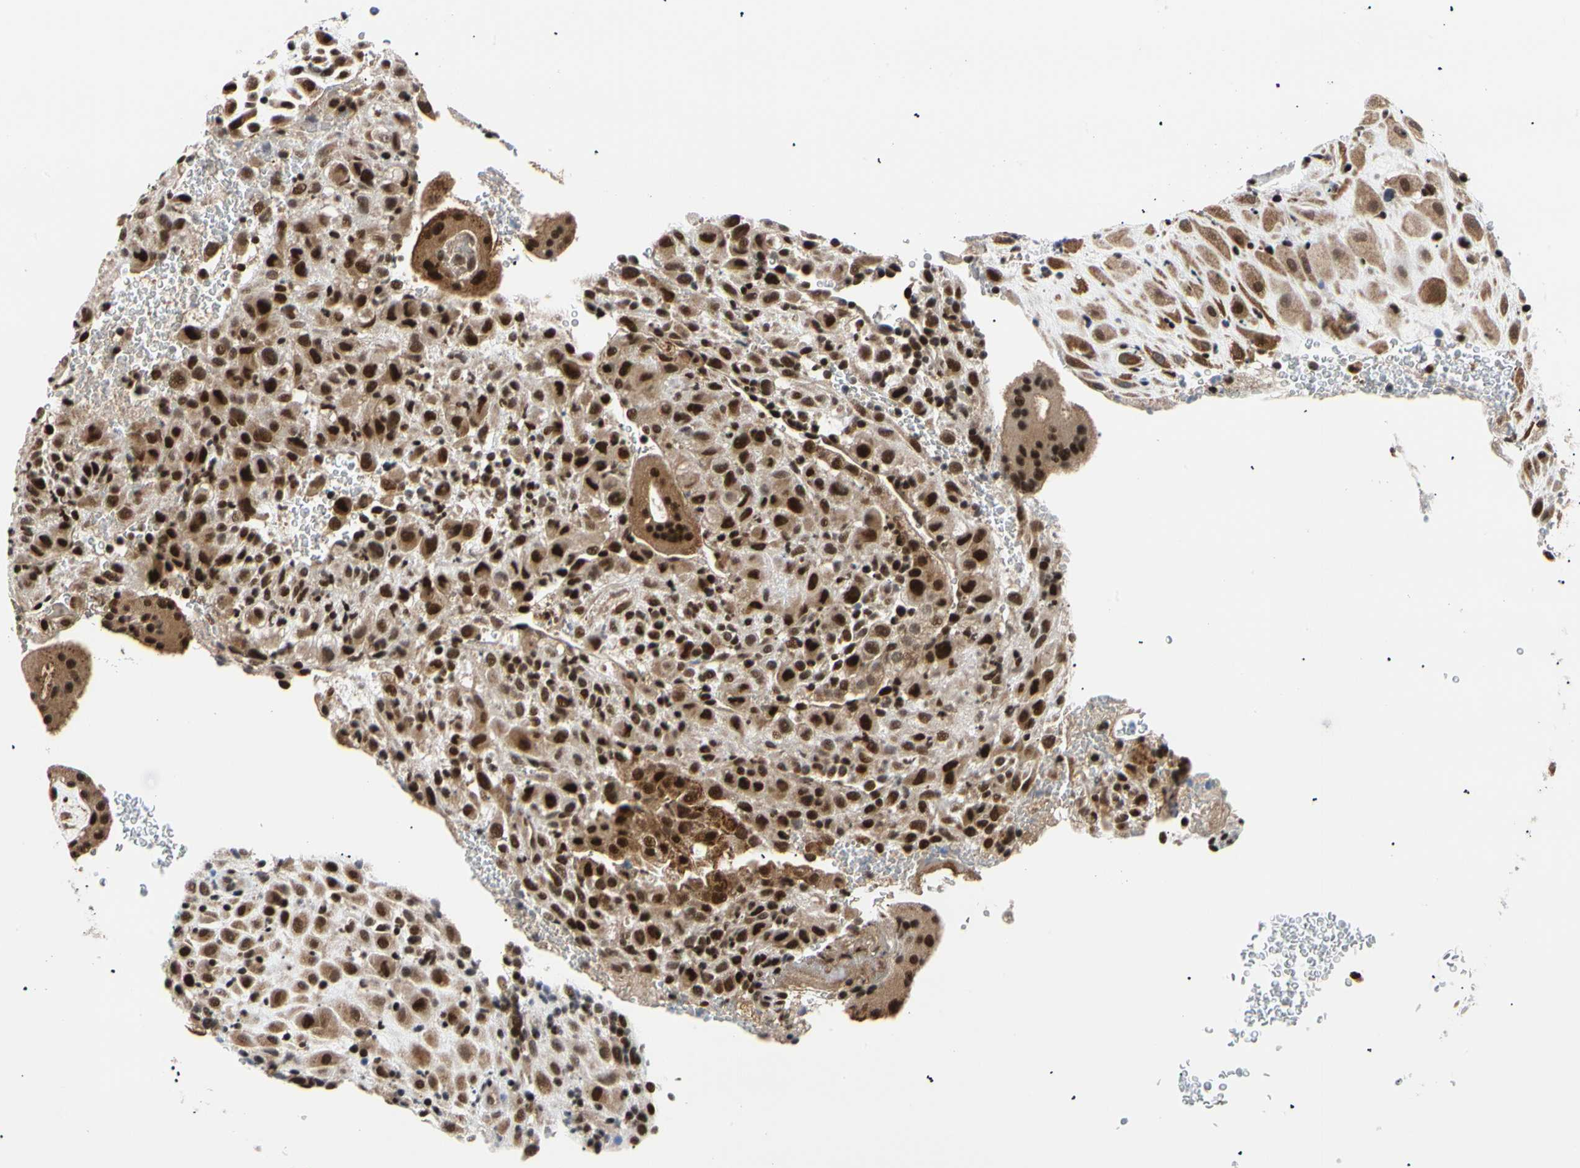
{"staining": {"intensity": "strong", "quantity": ">75%", "location": "cytoplasmic/membranous,nuclear"}, "tissue": "placenta", "cell_type": "Decidual cells", "image_type": "normal", "snomed": [{"axis": "morphology", "description": "Normal tissue, NOS"}, {"axis": "topography", "description": "Placenta"}], "caption": "Protein expression analysis of unremarkable placenta demonstrates strong cytoplasmic/membranous,nuclear positivity in approximately >75% of decidual cells.", "gene": "E2F1", "patient": {"sex": "female", "age": 19}}